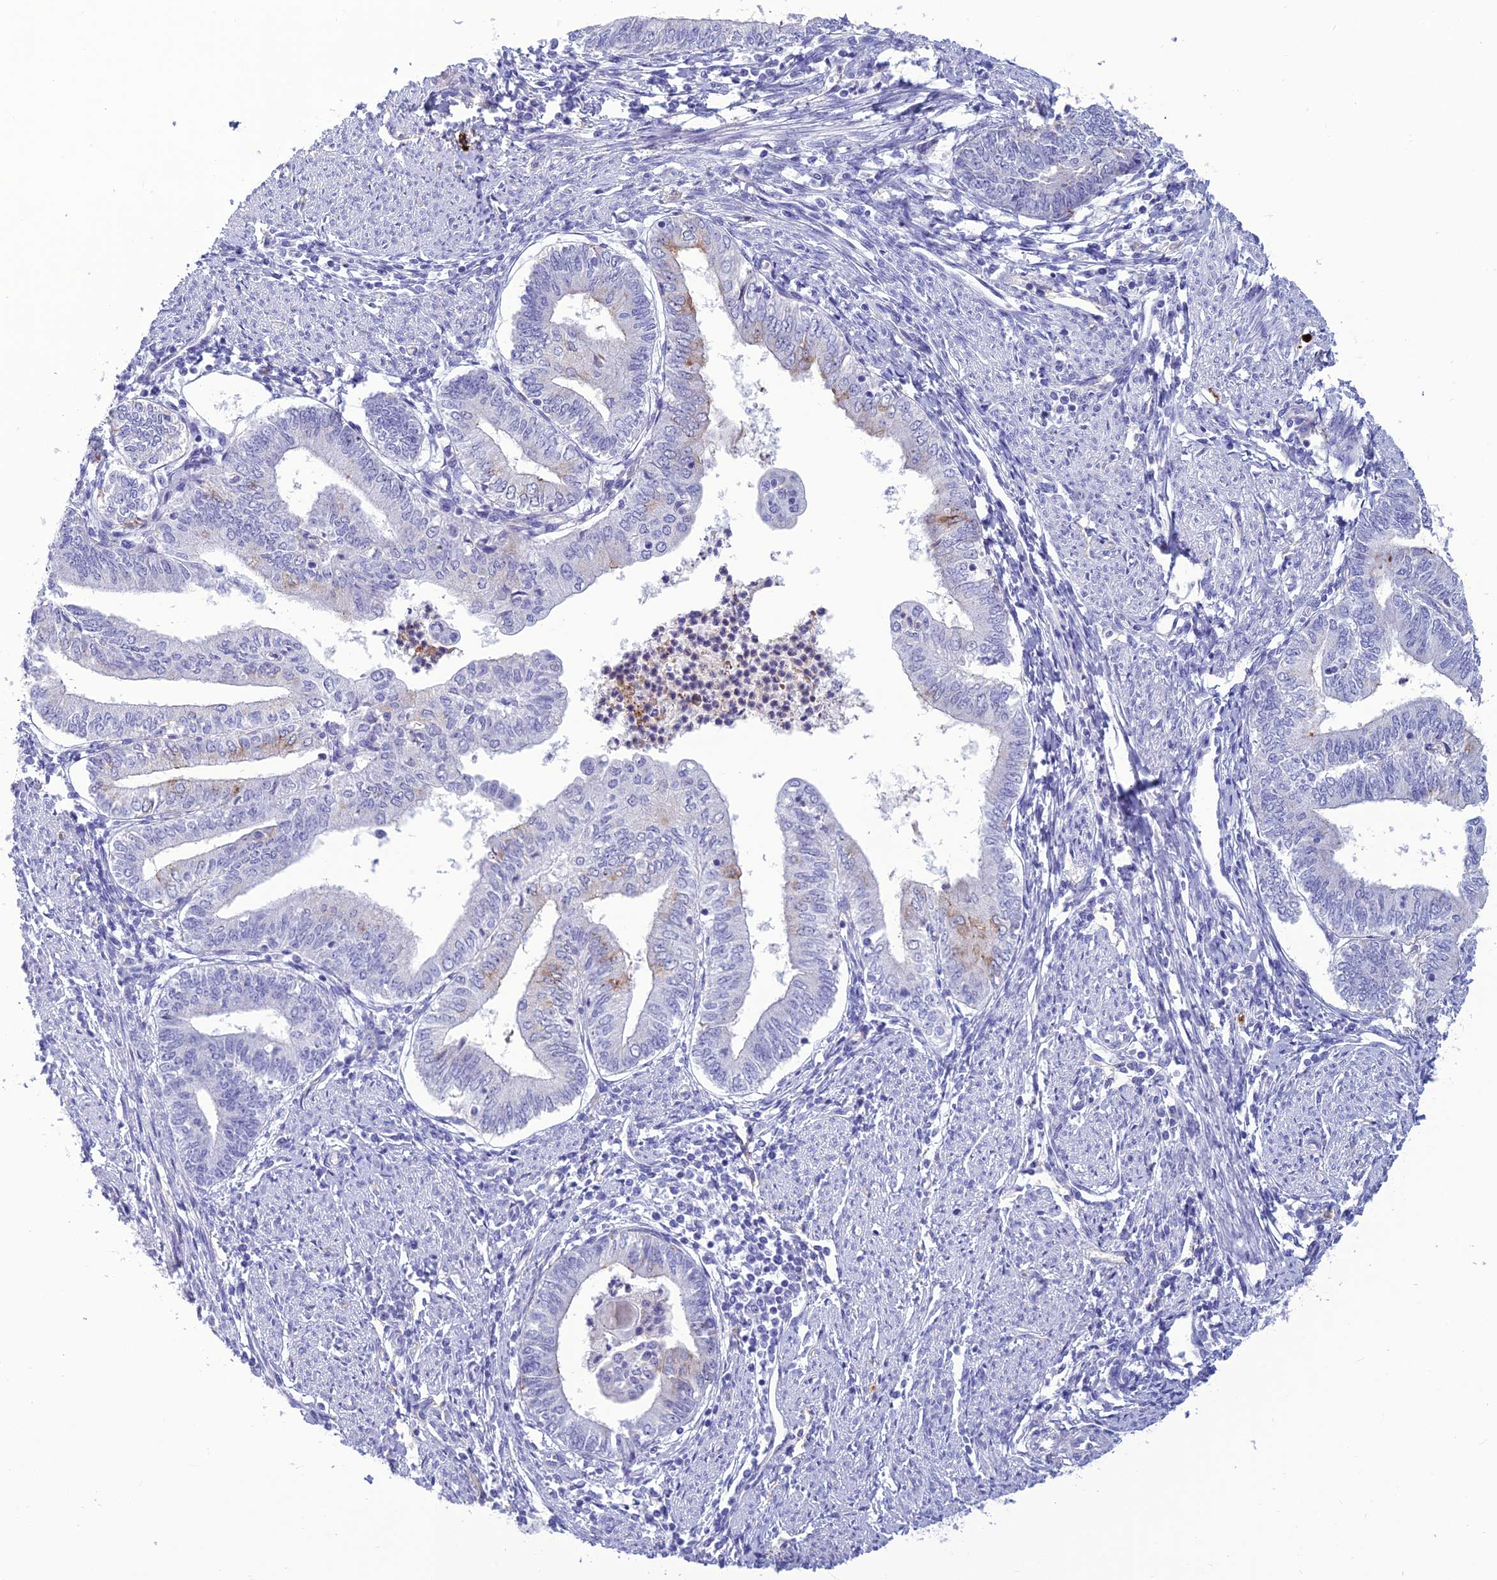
{"staining": {"intensity": "negative", "quantity": "none", "location": "none"}, "tissue": "endometrial cancer", "cell_type": "Tumor cells", "image_type": "cancer", "snomed": [{"axis": "morphology", "description": "Adenocarcinoma, NOS"}, {"axis": "topography", "description": "Endometrium"}], "caption": "The image exhibits no significant staining in tumor cells of endometrial cancer (adenocarcinoma).", "gene": "BBS7", "patient": {"sex": "female", "age": 66}}